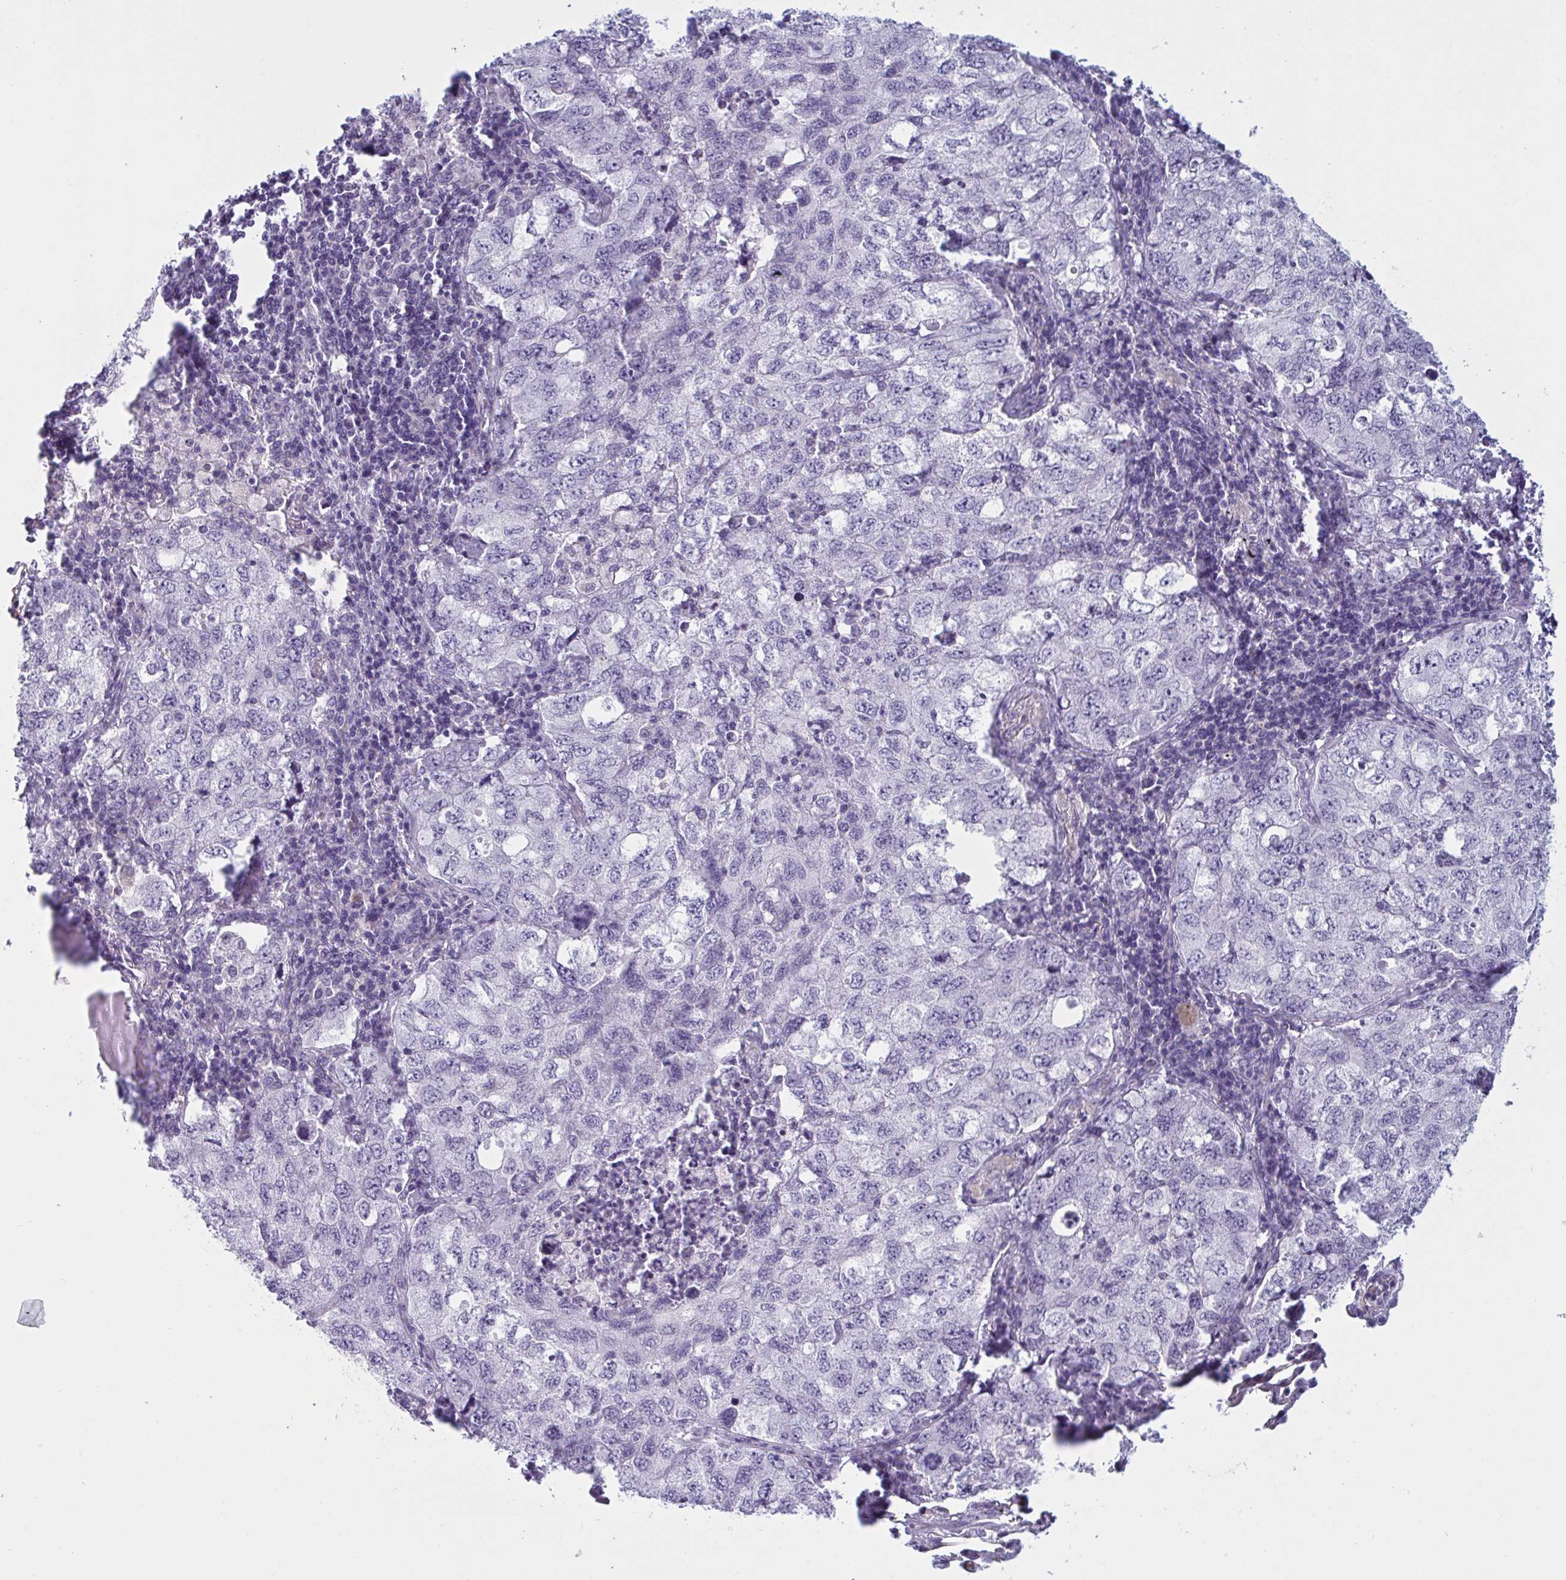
{"staining": {"intensity": "negative", "quantity": "none", "location": "none"}, "tissue": "lung cancer", "cell_type": "Tumor cells", "image_type": "cancer", "snomed": [{"axis": "morphology", "description": "Adenocarcinoma, NOS"}, {"axis": "topography", "description": "Lung"}], "caption": "IHC image of neoplastic tissue: human lung cancer (adenocarcinoma) stained with DAB demonstrates no significant protein staining in tumor cells.", "gene": "OR1L3", "patient": {"sex": "female", "age": 57}}